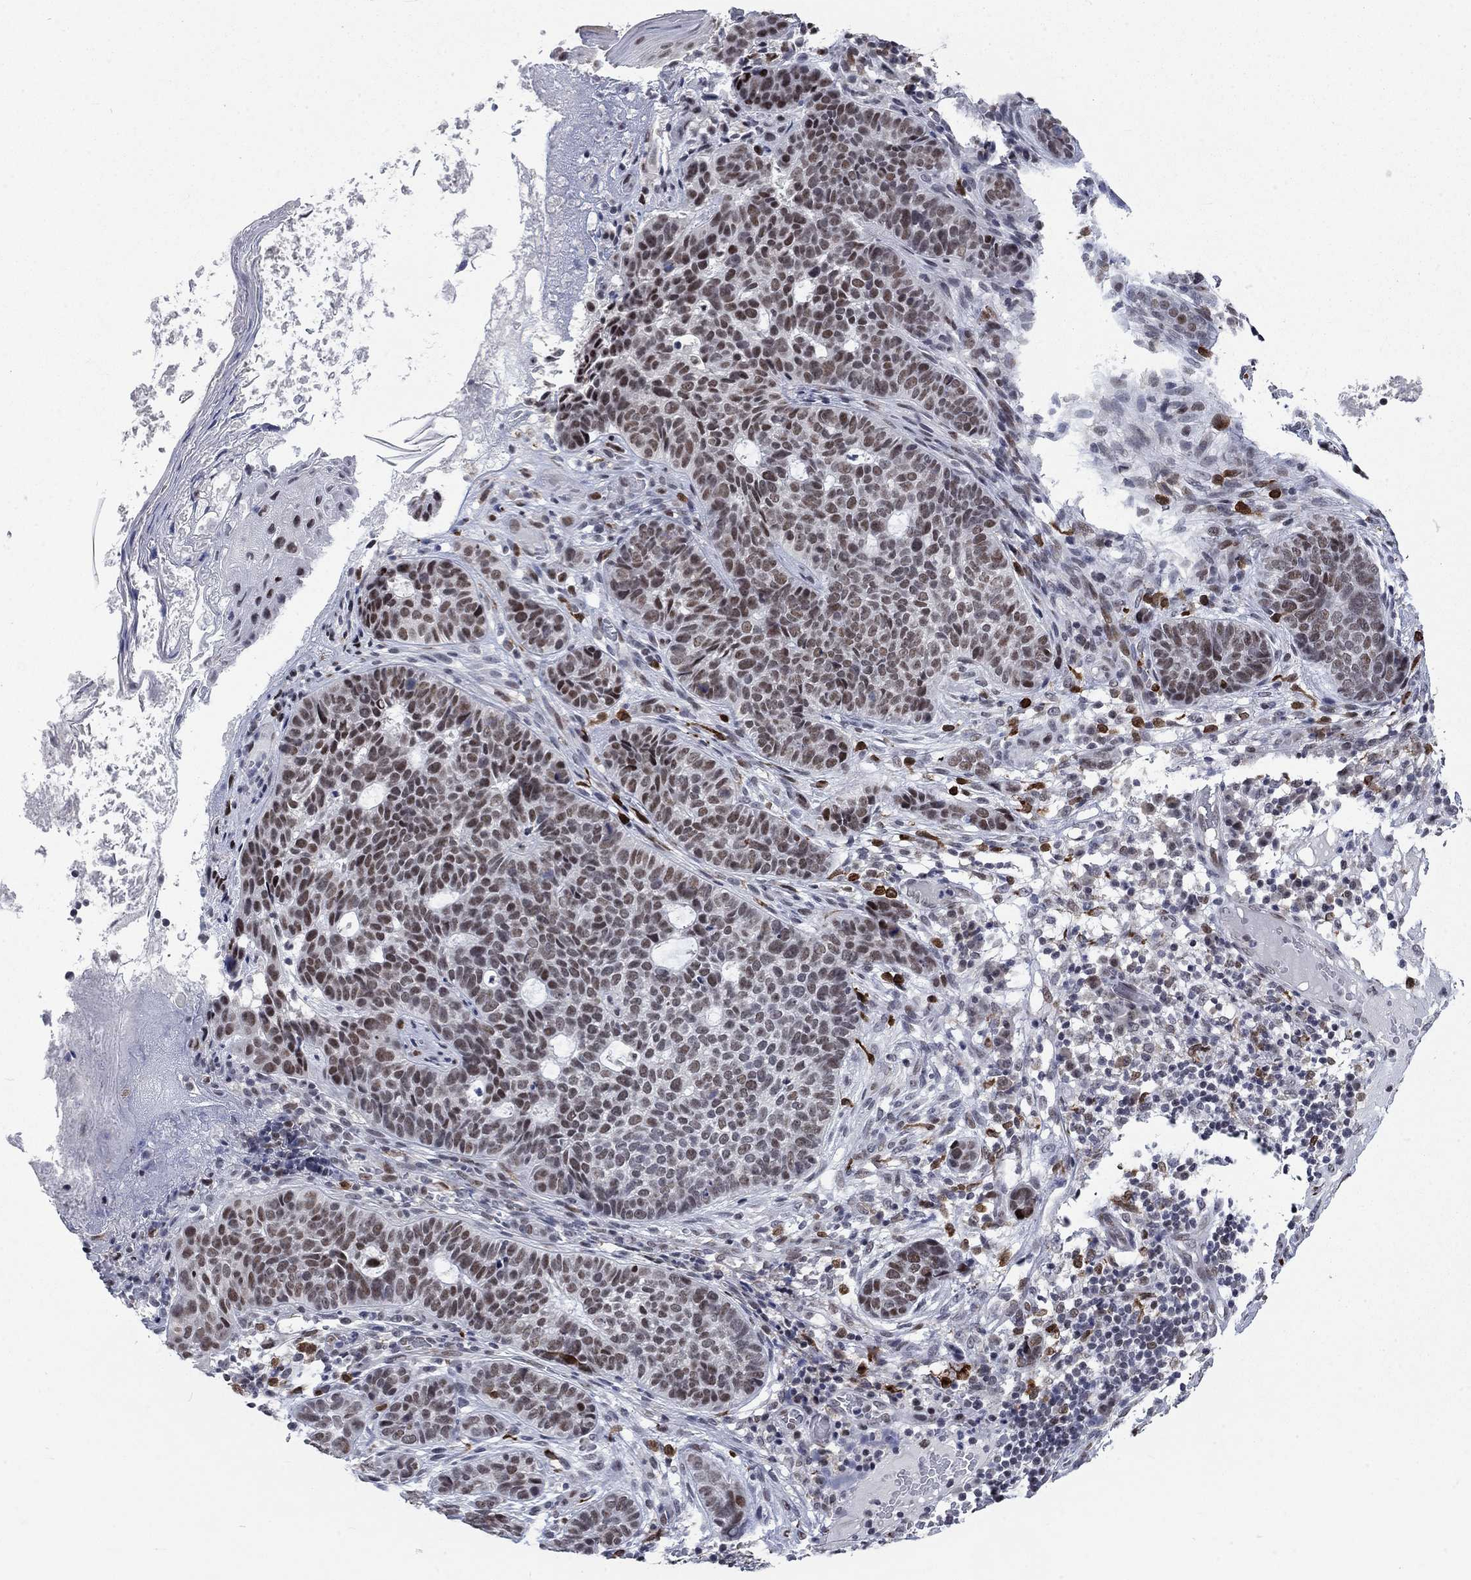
{"staining": {"intensity": "moderate", "quantity": ">75%", "location": "nuclear"}, "tissue": "skin cancer", "cell_type": "Tumor cells", "image_type": "cancer", "snomed": [{"axis": "morphology", "description": "Basal cell carcinoma"}, {"axis": "topography", "description": "Skin"}], "caption": "About >75% of tumor cells in human skin basal cell carcinoma demonstrate moderate nuclear protein staining as visualized by brown immunohistochemical staining.", "gene": "HCFC1", "patient": {"sex": "female", "age": 69}}